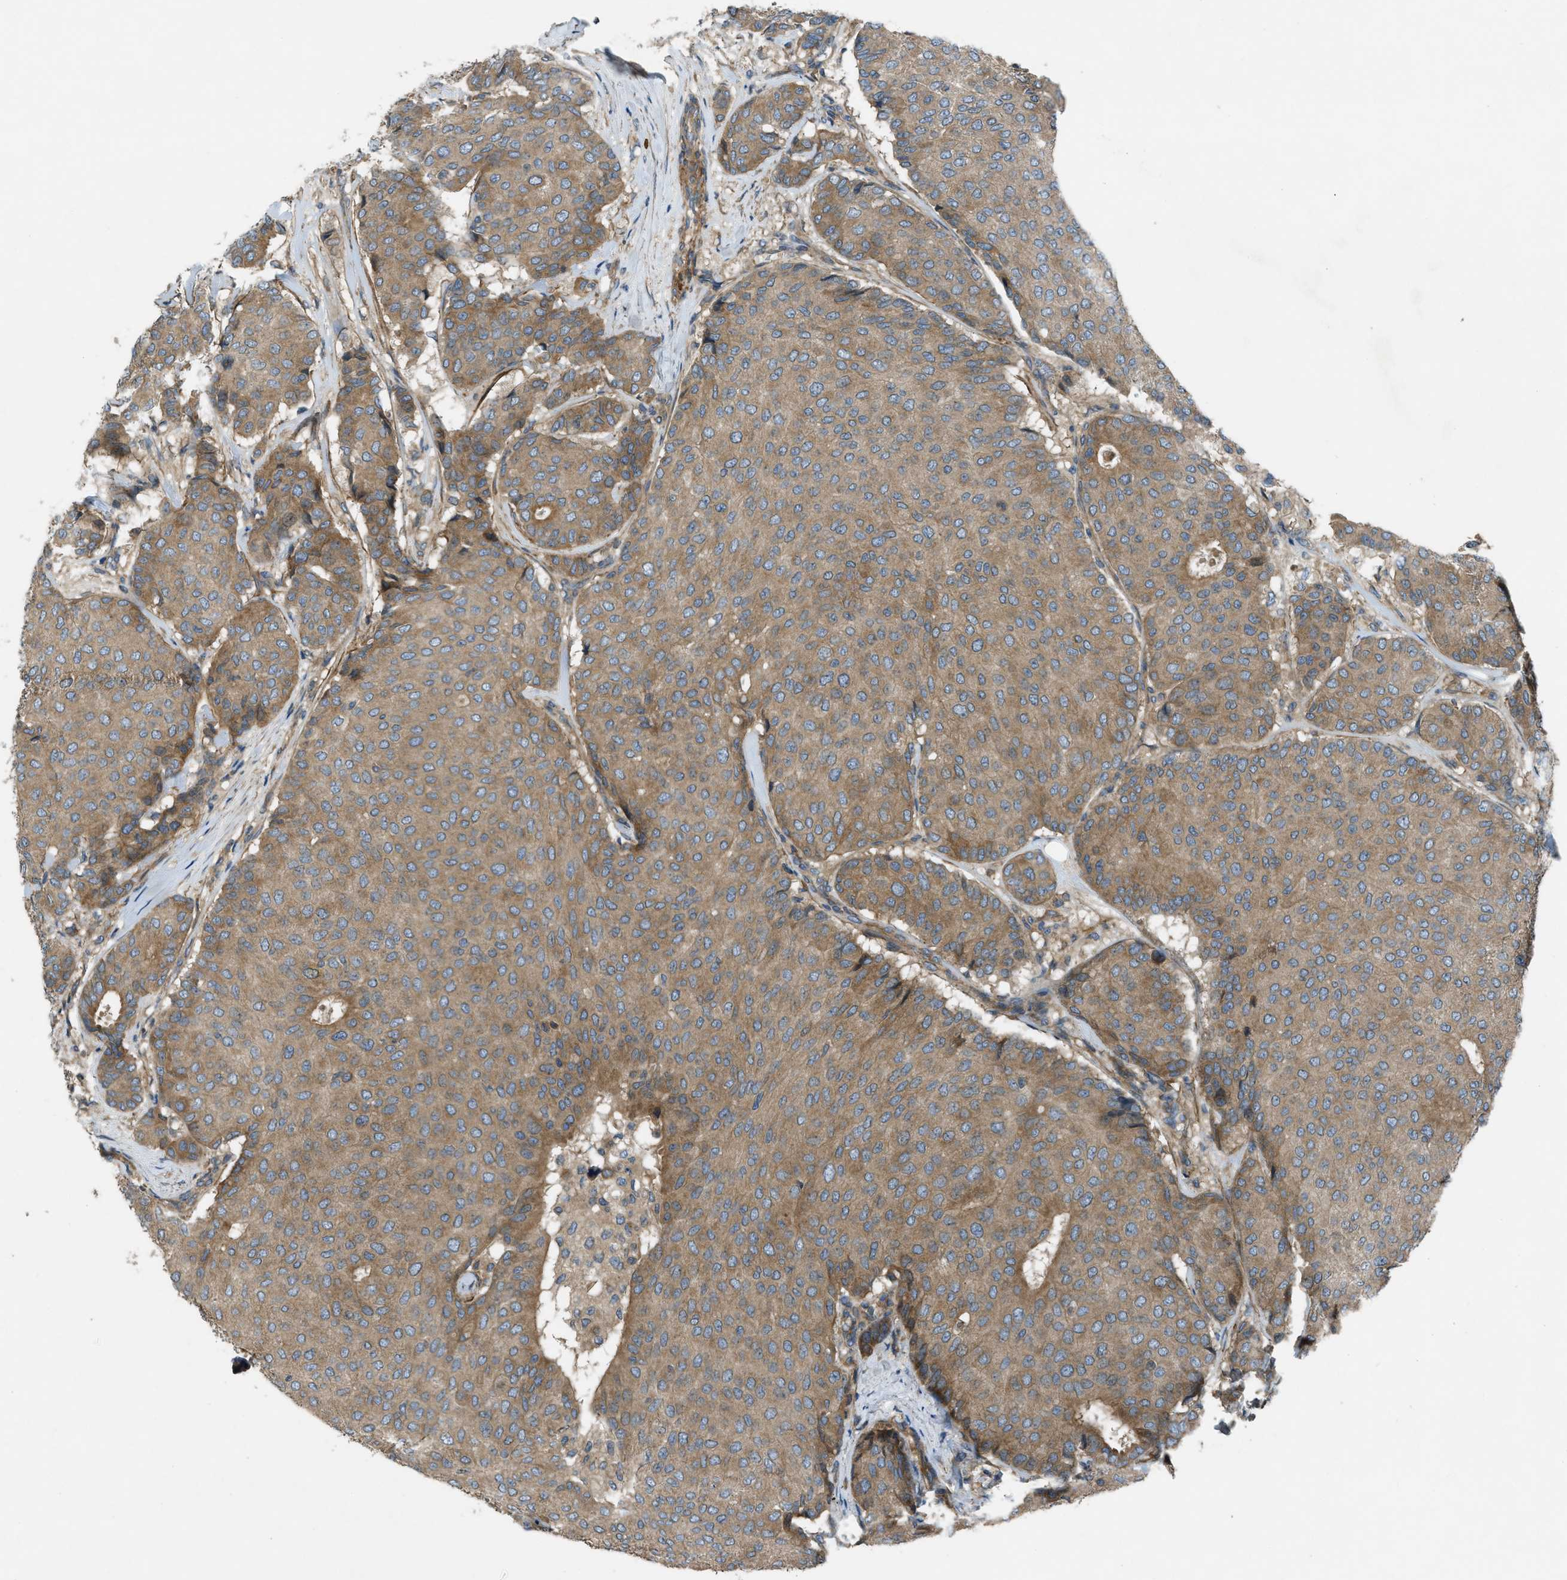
{"staining": {"intensity": "moderate", "quantity": ">75%", "location": "cytoplasmic/membranous"}, "tissue": "breast cancer", "cell_type": "Tumor cells", "image_type": "cancer", "snomed": [{"axis": "morphology", "description": "Duct carcinoma"}, {"axis": "topography", "description": "Breast"}], "caption": "Approximately >75% of tumor cells in human breast cancer (intraductal carcinoma) show moderate cytoplasmic/membranous protein positivity as visualized by brown immunohistochemical staining.", "gene": "VEZT", "patient": {"sex": "female", "age": 75}}